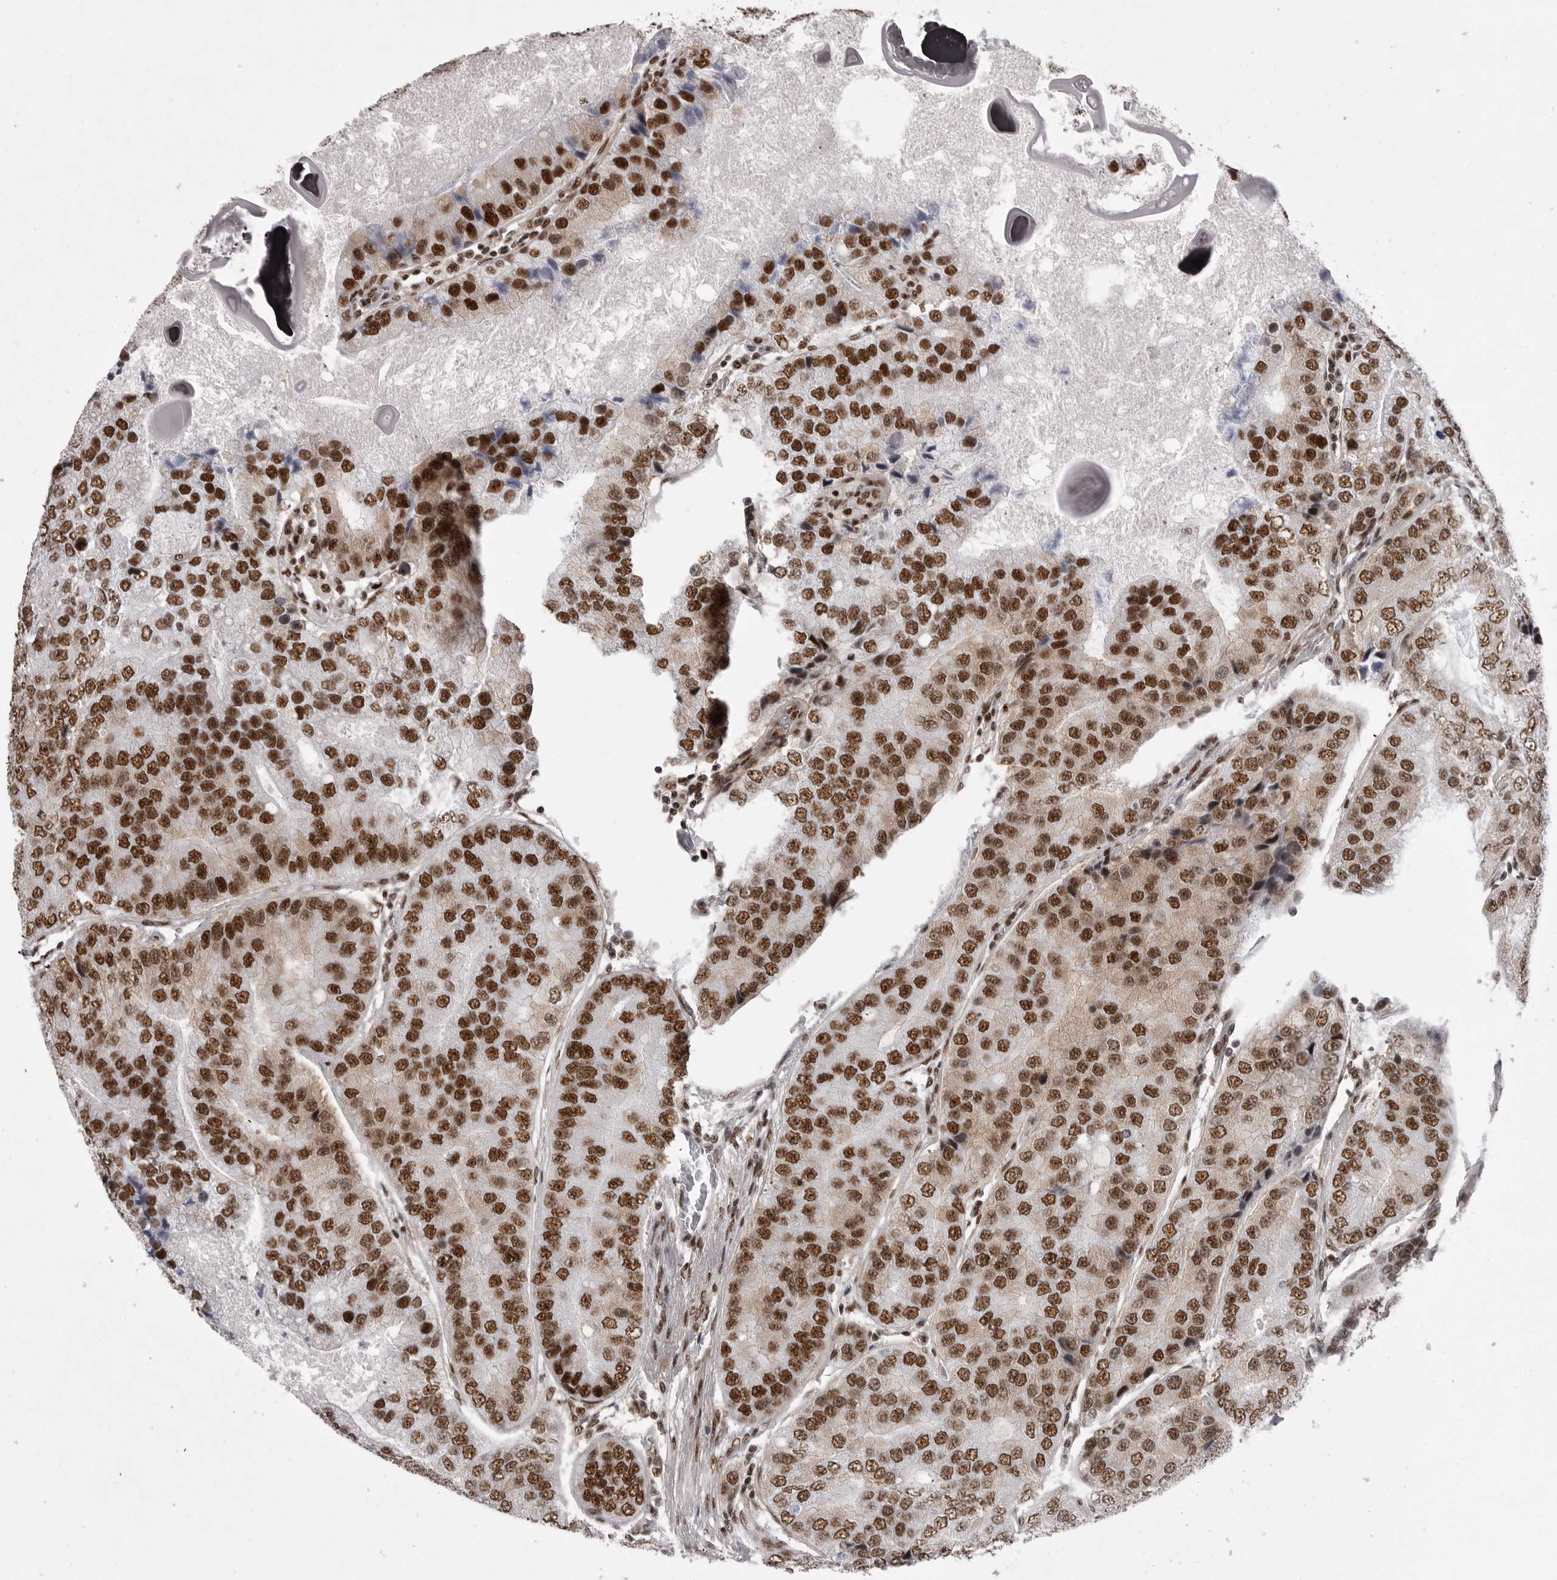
{"staining": {"intensity": "strong", "quantity": ">75%", "location": "nuclear"}, "tissue": "prostate cancer", "cell_type": "Tumor cells", "image_type": "cancer", "snomed": [{"axis": "morphology", "description": "Adenocarcinoma, High grade"}, {"axis": "topography", "description": "Prostate"}], "caption": "There is high levels of strong nuclear positivity in tumor cells of prostate adenocarcinoma (high-grade), as demonstrated by immunohistochemical staining (brown color).", "gene": "PPP1R8", "patient": {"sex": "male", "age": 70}}